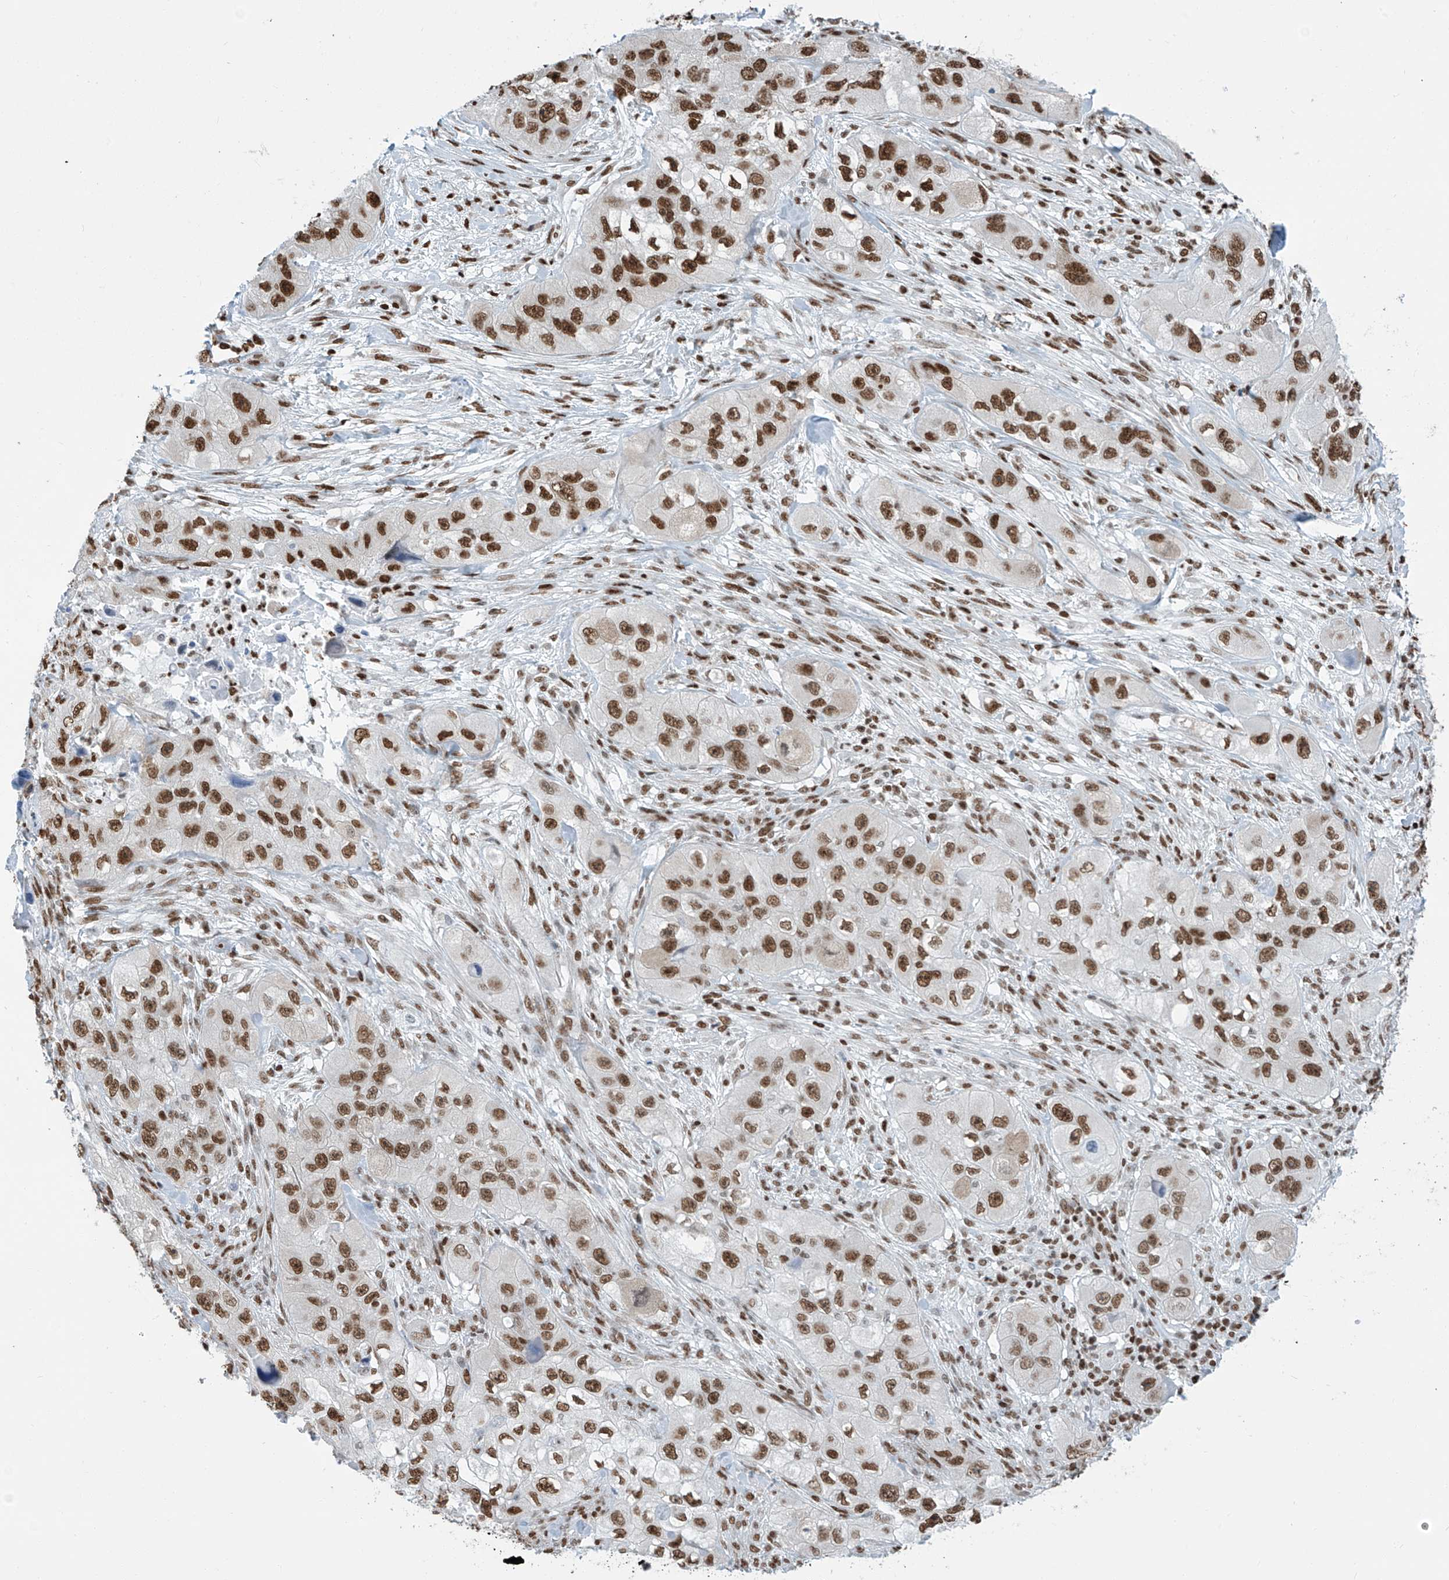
{"staining": {"intensity": "strong", "quantity": ">75%", "location": "nuclear"}, "tissue": "skin cancer", "cell_type": "Tumor cells", "image_type": "cancer", "snomed": [{"axis": "morphology", "description": "Squamous cell carcinoma, NOS"}, {"axis": "topography", "description": "Skin"}, {"axis": "topography", "description": "Subcutis"}], "caption": "Skin cancer was stained to show a protein in brown. There is high levels of strong nuclear expression in approximately >75% of tumor cells. (DAB (3,3'-diaminobenzidine) IHC, brown staining for protein, blue staining for nuclei).", "gene": "SARNP", "patient": {"sex": "male", "age": 73}}